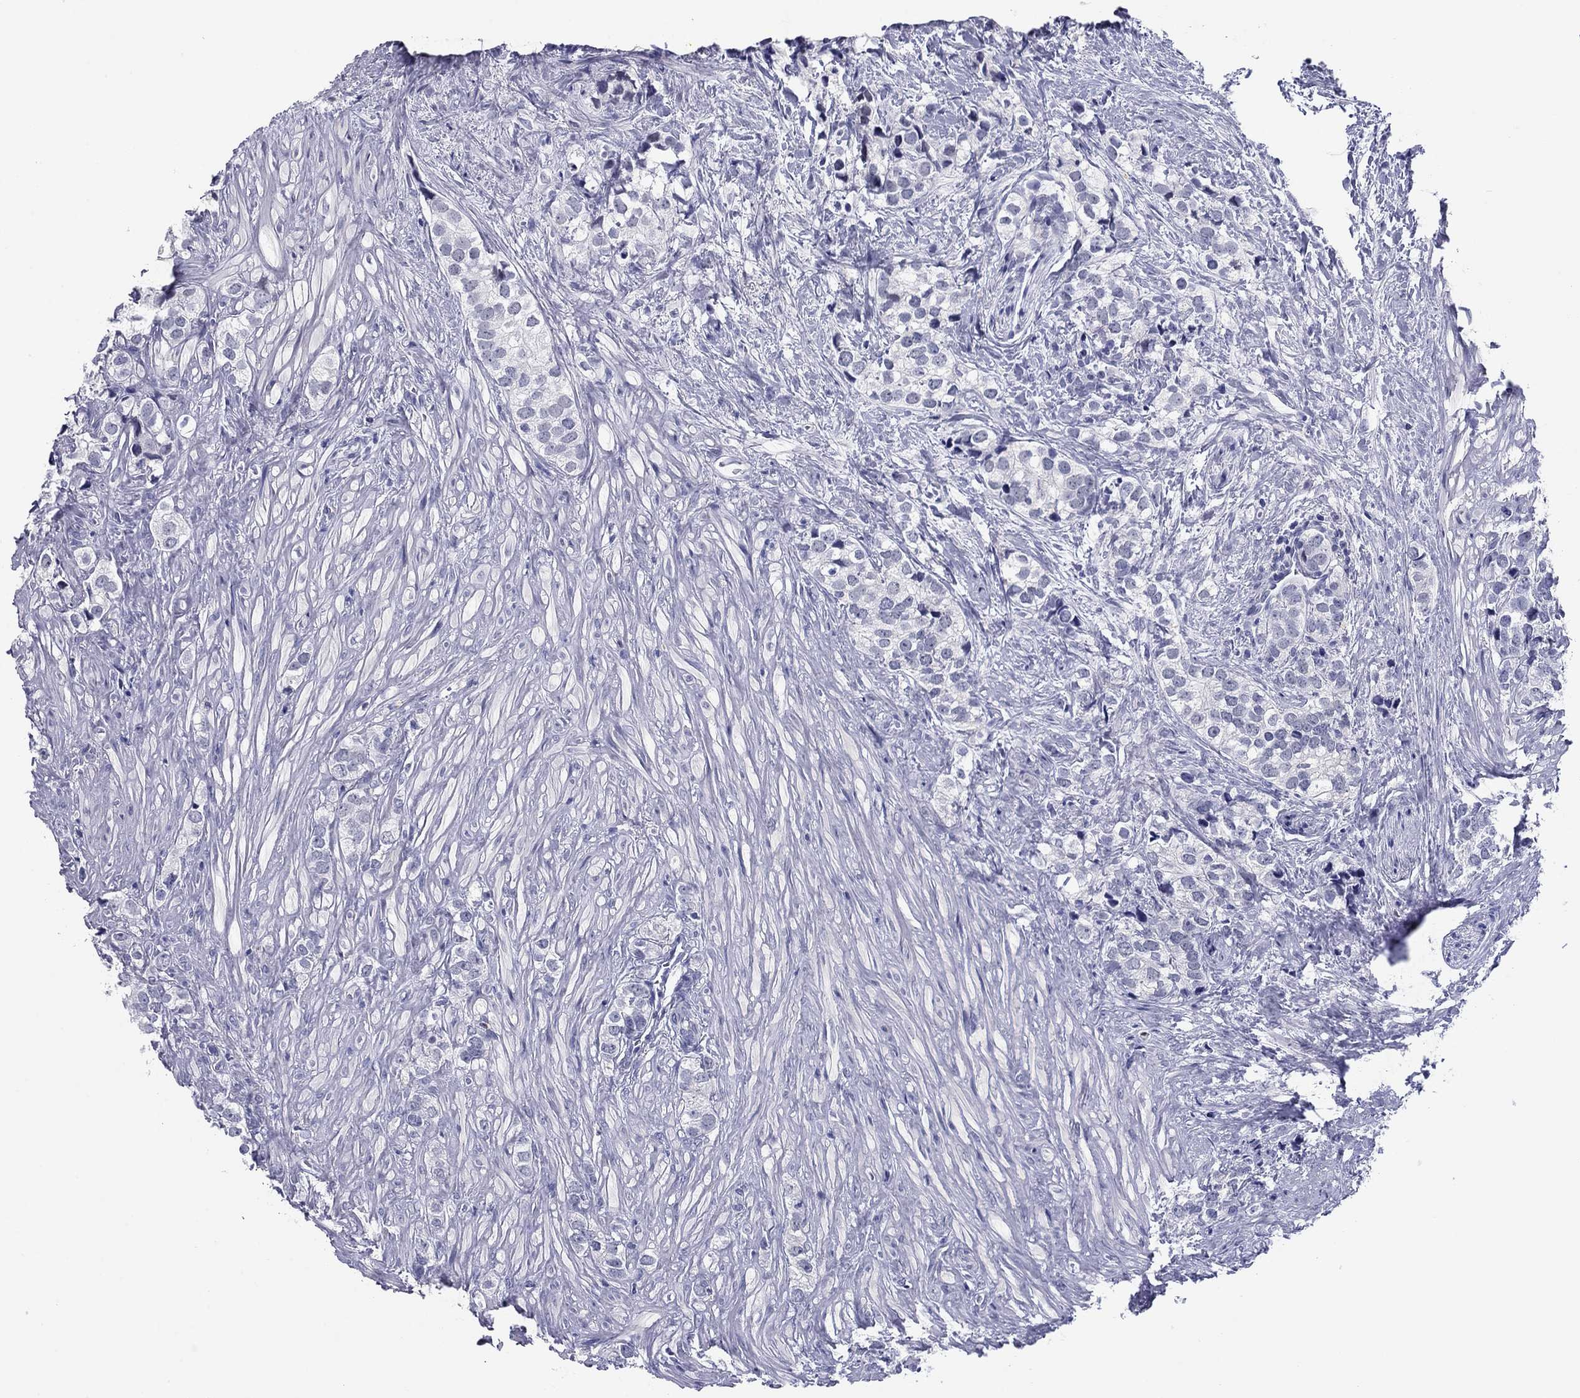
{"staining": {"intensity": "negative", "quantity": "none", "location": "none"}, "tissue": "prostate cancer", "cell_type": "Tumor cells", "image_type": "cancer", "snomed": [{"axis": "morphology", "description": "Adenocarcinoma, NOS"}, {"axis": "topography", "description": "Prostate and seminal vesicle, NOS"}], "caption": "Tumor cells show no significant expression in prostate cancer.", "gene": "TCFL5", "patient": {"sex": "male", "age": 63}}